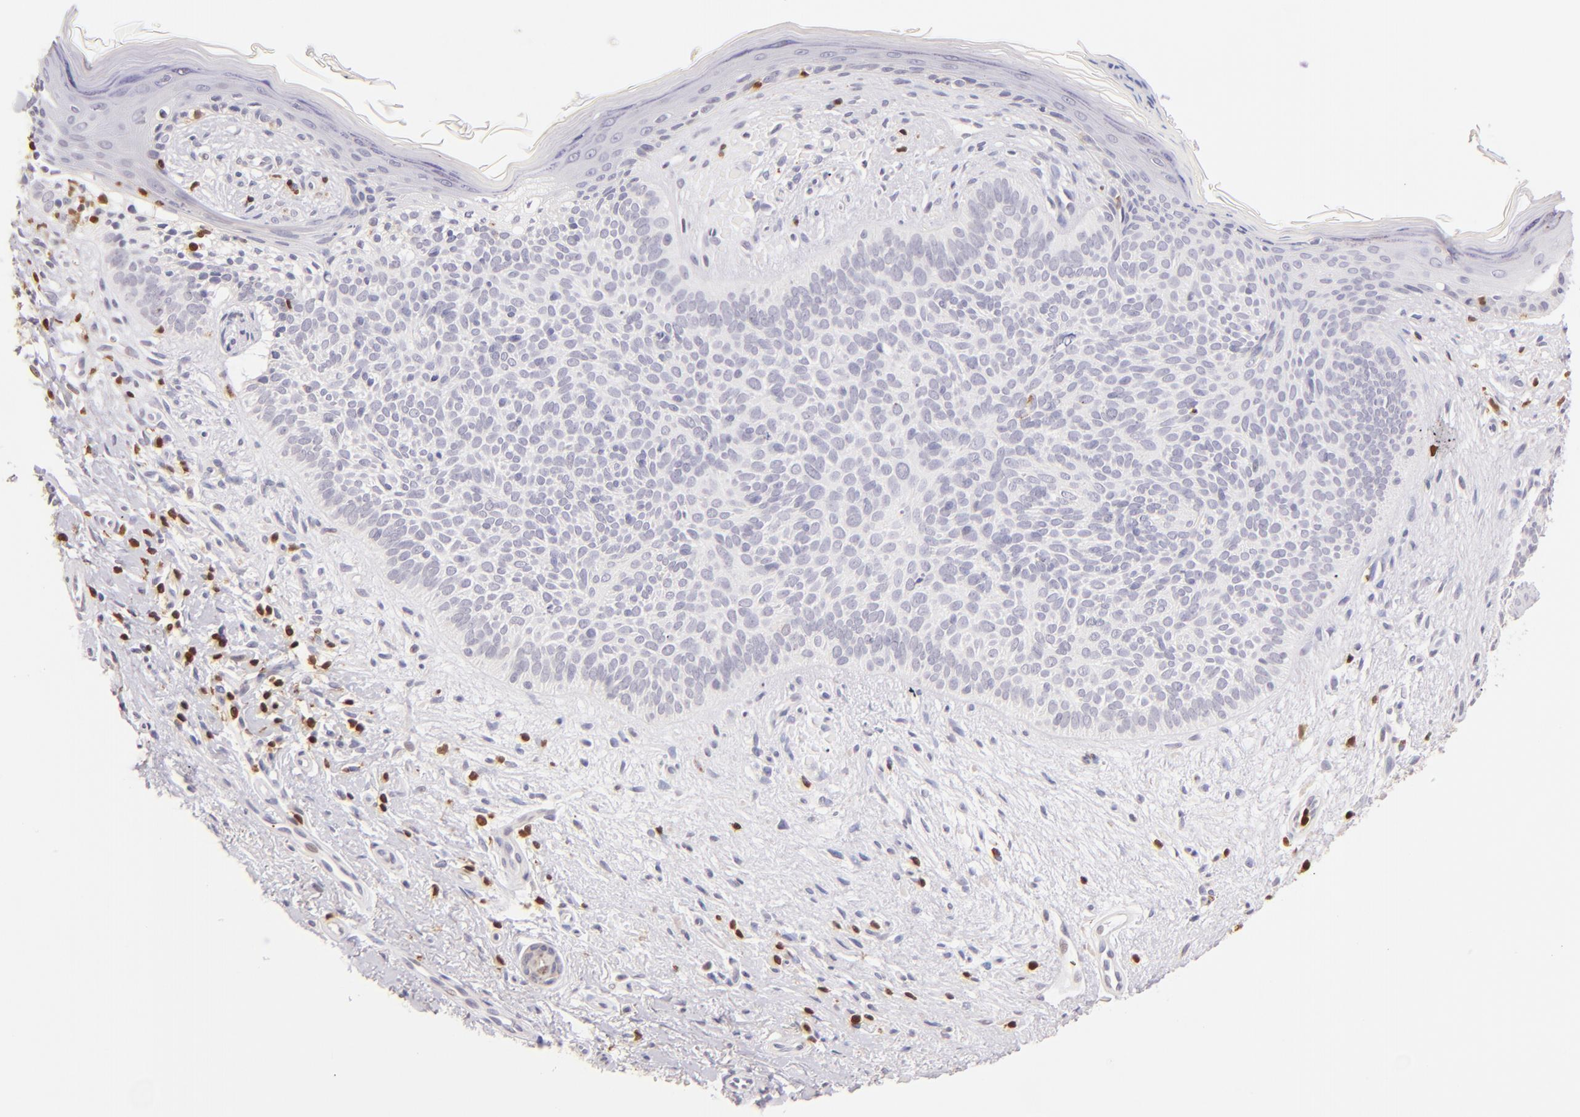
{"staining": {"intensity": "negative", "quantity": "none", "location": "none"}, "tissue": "skin cancer", "cell_type": "Tumor cells", "image_type": "cancer", "snomed": [{"axis": "morphology", "description": "Basal cell carcinoma"}, {"axis": "topography", "description": "Skin"}], "caption": "Immunohistochemical staining of human basal cell carcinoma (skin) demonstrates no significant staining in tumor cells.", "gene": "ZAP70", "patient": {"sex": "female", "age": 78}}